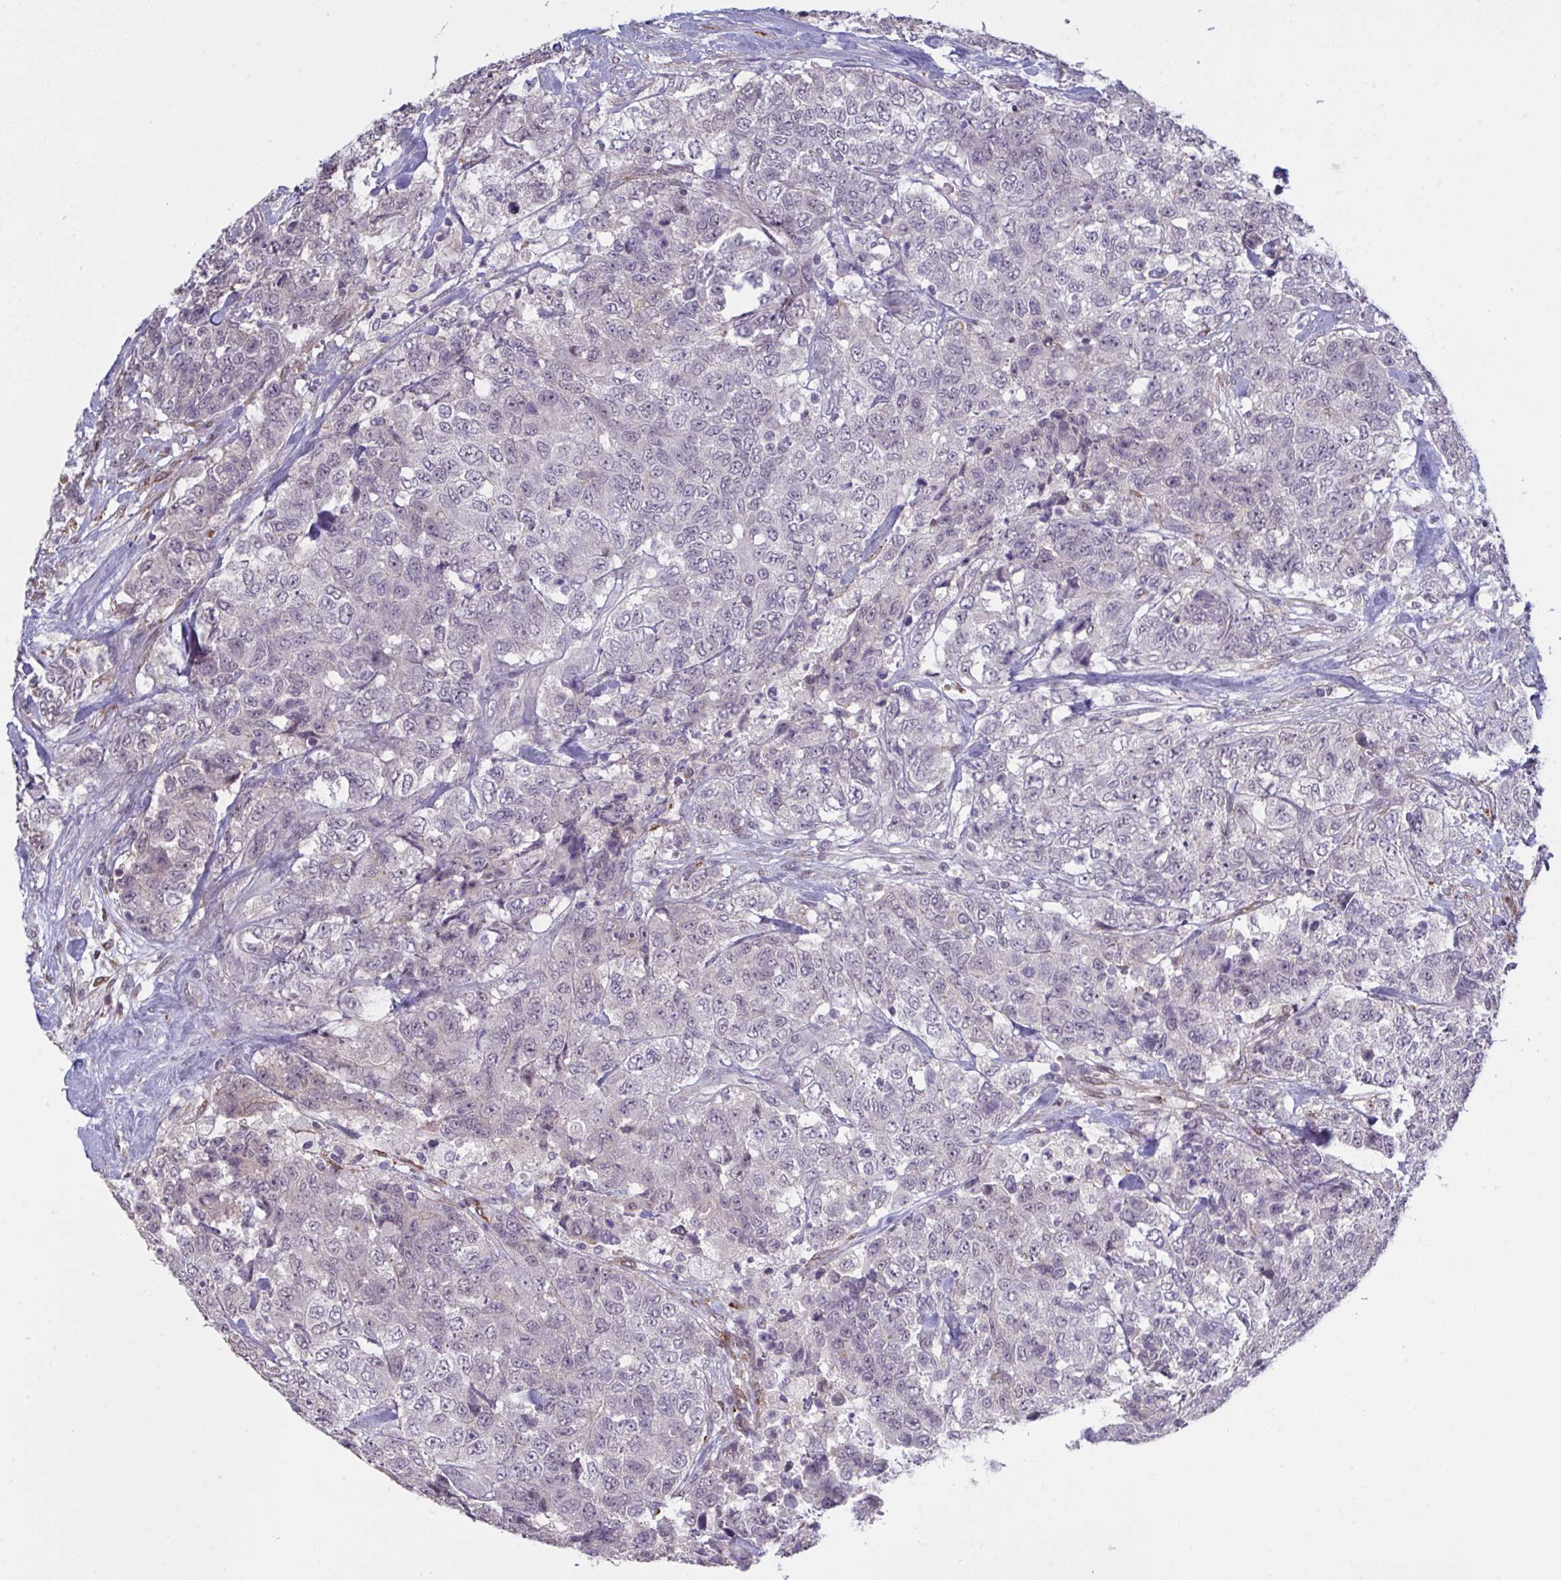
{"staining": {"intensity": "negative", "quantity": "none", "location": "none"}, "tissue": "urothelial cancer", "cell_type": "Tumor cells", "image_type": "cancer", "snomed": [{"axis": "morphology", "description": "Urothelial carcinoma, High grade"}, {"axis": "topography", "description": "Urinary bladder"}], "caption": "Tumor cells are negative for brown protein staining in high-grade urothelial carcinoma.", "gene": "ZNF784", "patient": {"sex": "female", "age": 78}}